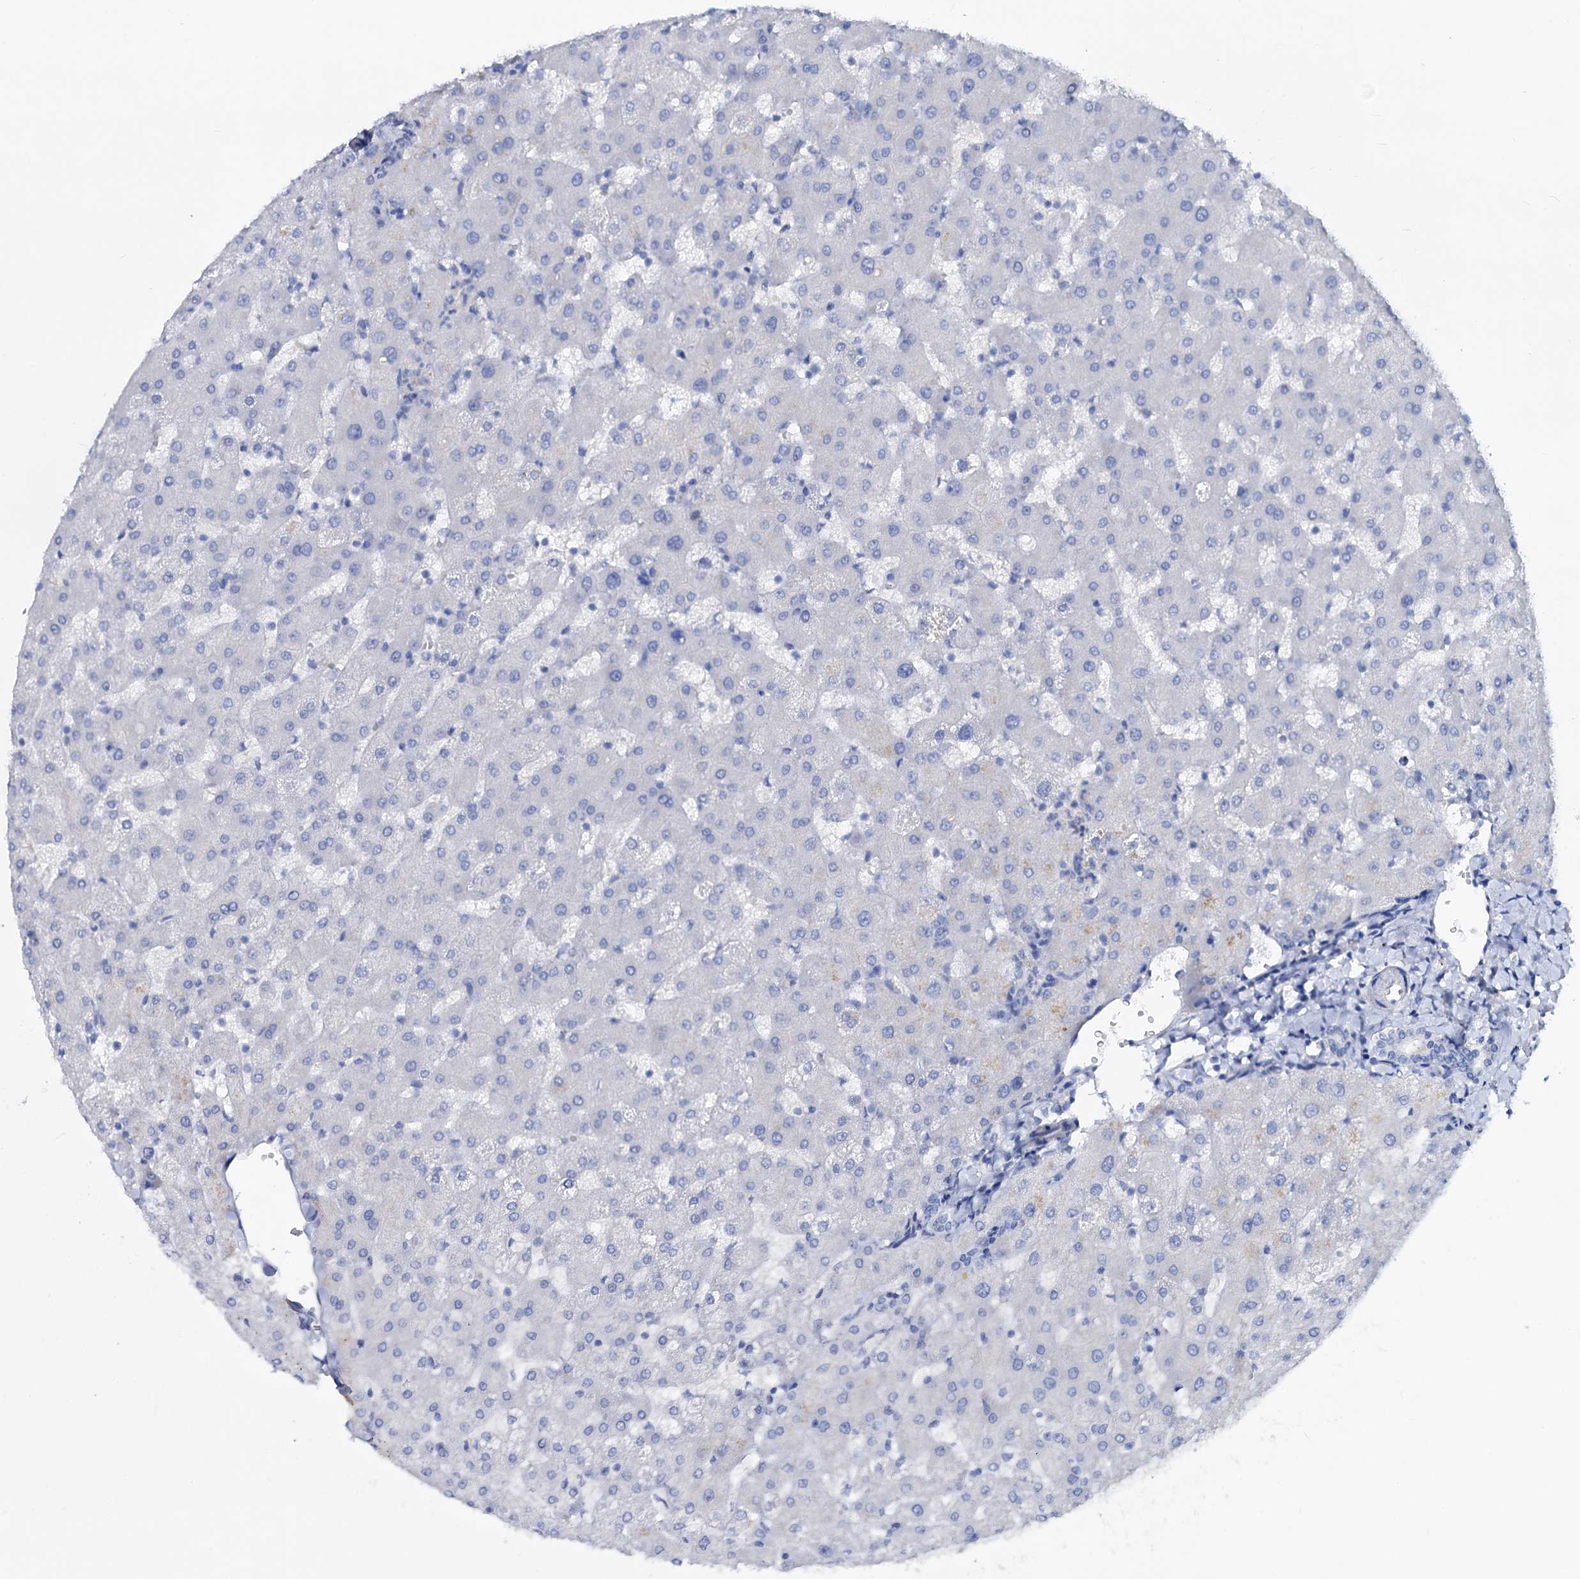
{"staining": {"intensity": "negative", "quantity": "none", "location": "none"}, "tissue": "liver", "cell_type": "Cholangiocytes", "image_type": "normal", "snomed": [{"axis": "morphology", "description": "Normal tissue, NOS"}, {"axis": "topography", "description": "Liver"}], "caption": "Immunohistochemistry micrograph of unremarkable human liver stained for a protein (brown), which exhibits no staining in cholangiocytes.", "gene": "DYDC2", "patient": {"sex": "female", "age": 63}}